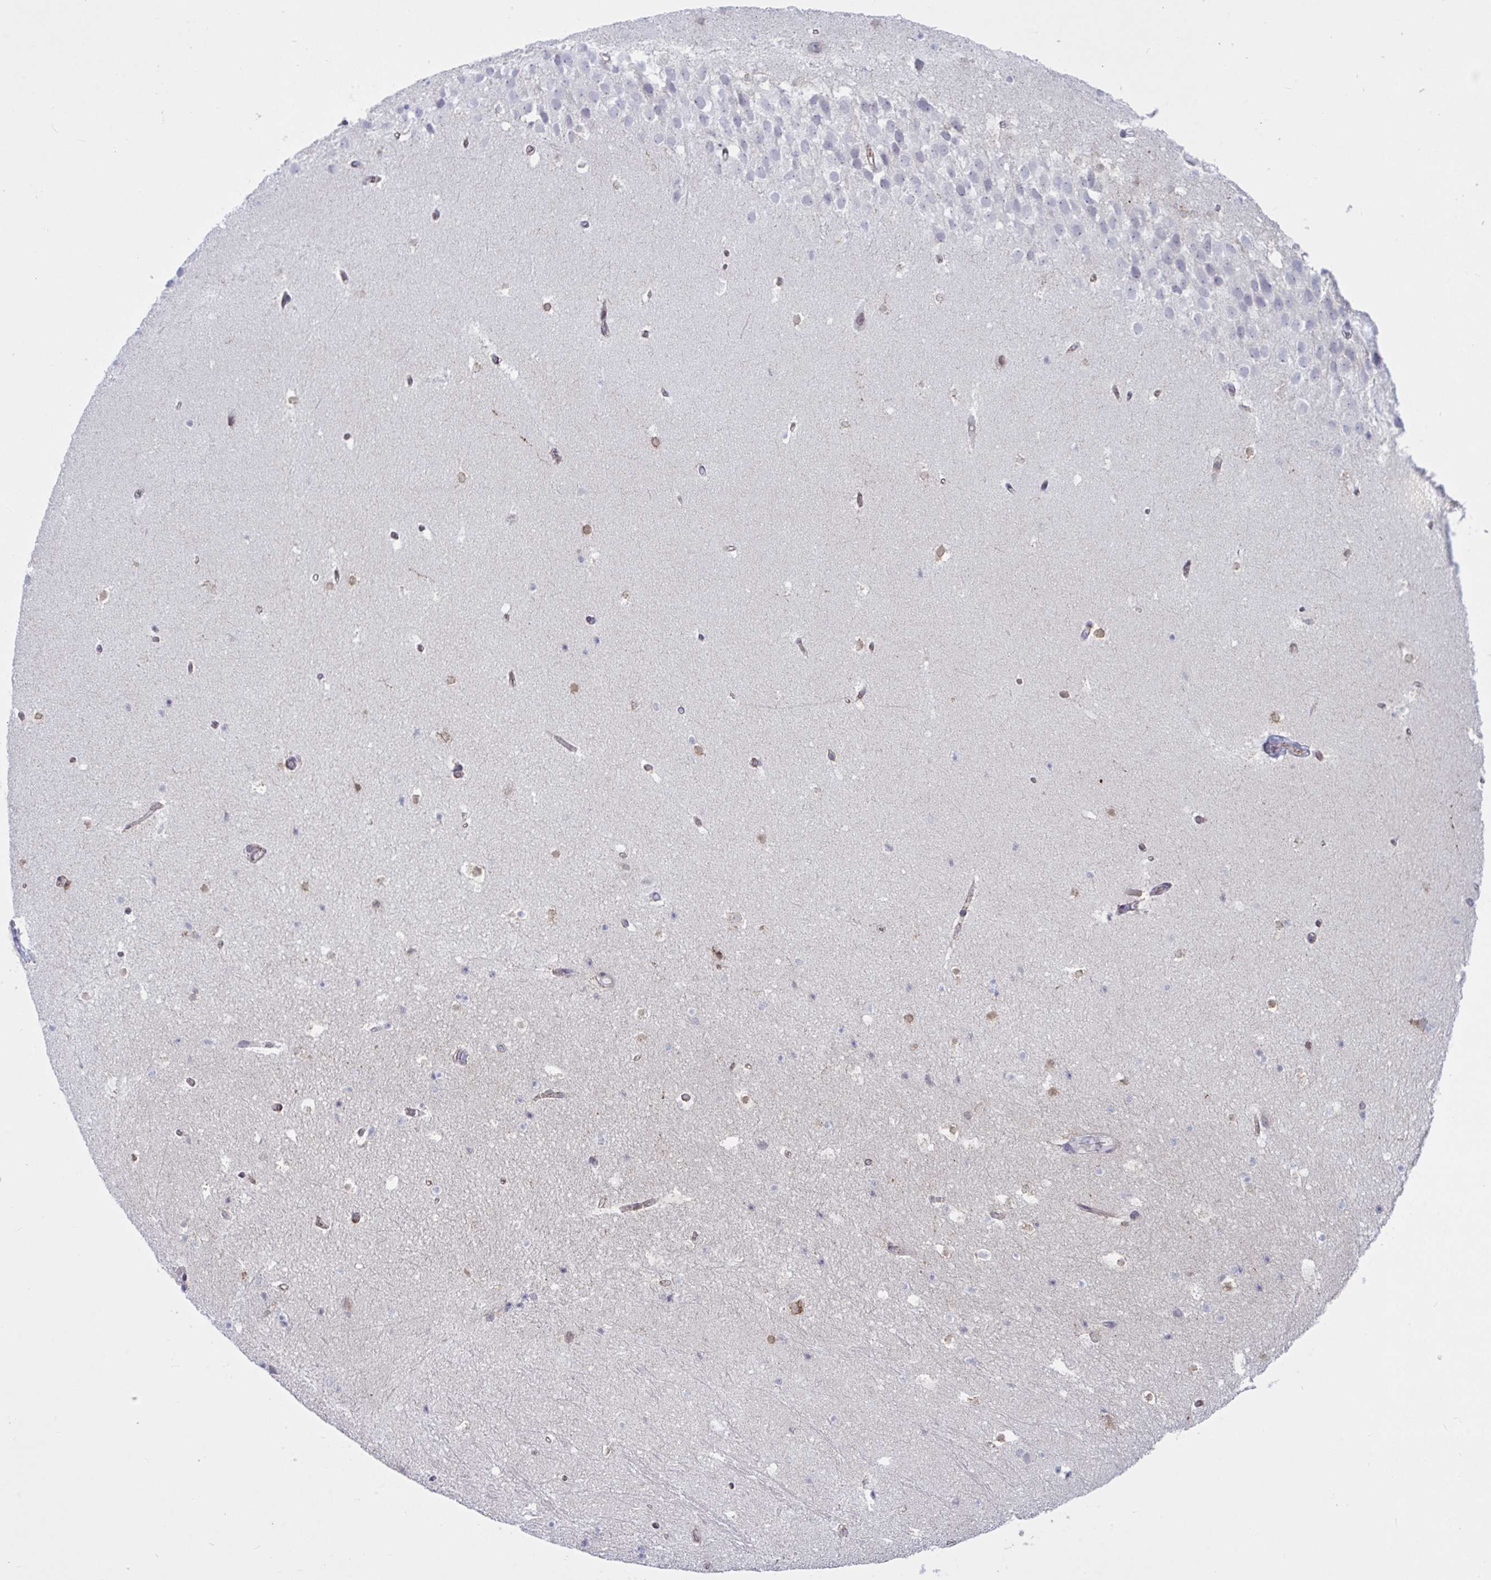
{"staining": {"intensity": "negative", "quantity": "none", "location": "none"}, "tissue": "hippocampus", "cell_type": "Glial cells", "image_type": "normal", "snomed": [{"axis": "morphology", "description": "Normal tissue, NOS"}, {"axis": "topography", "description": "Hippocampus"}], "caption": "DAB (3,3'-diaminobenzidine) immunohistochemical staining of unremarkable human hippocampus shows no significant staining in glial cells.", "gene": "TANK", "patient": {"sex": "male", "age": 26}}